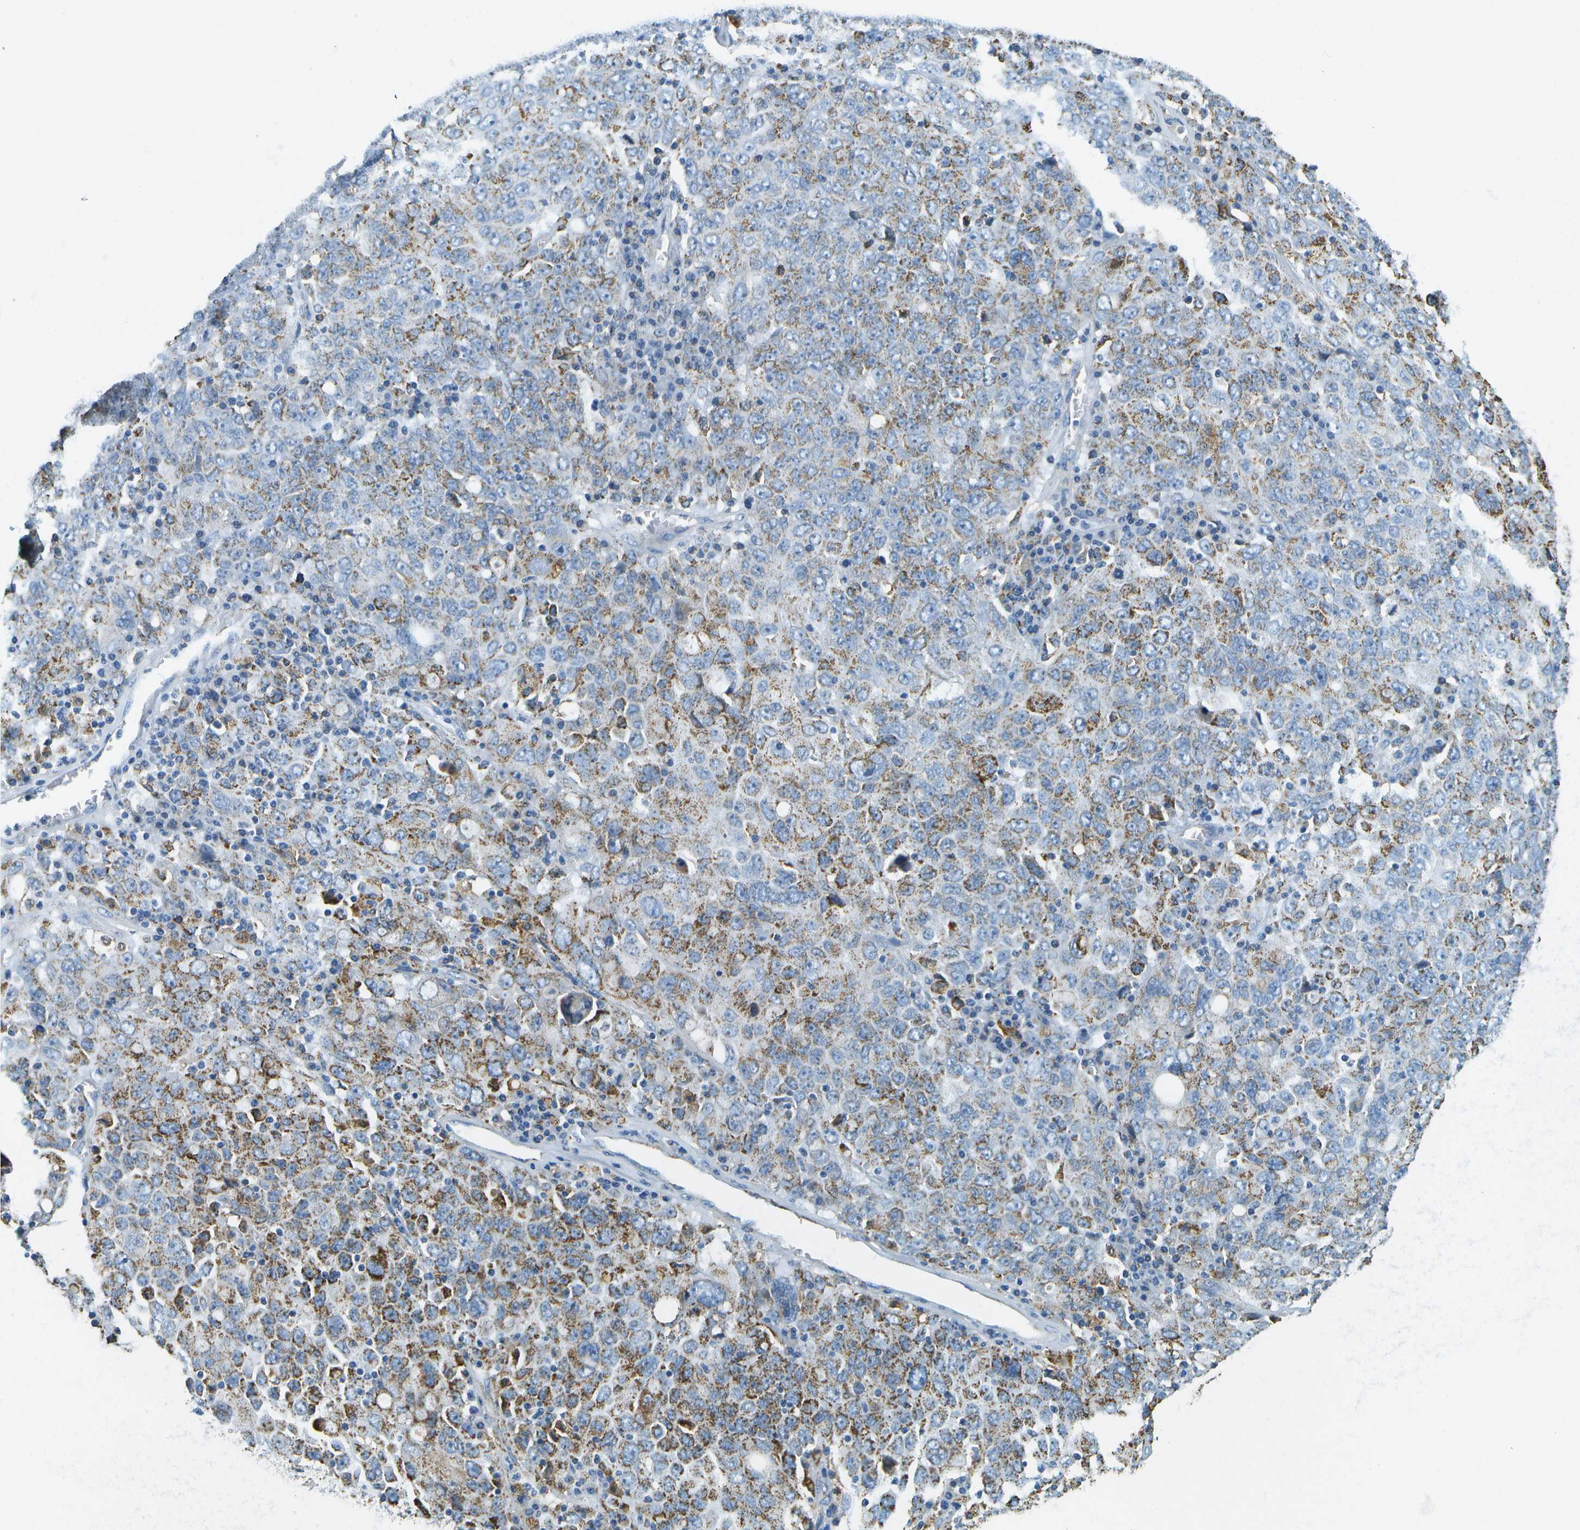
{"staining": {"intensity": "moderate", "quantity": "25%-75%", "location": "cytoplasmic/membranous"}, "tissue": "ovarian cancer", "cell_type": "Tumor cells", "image_type": "cancer", "snomed": [{"axis": "morphology", "description": "Carcinoma, endometroid"}, {"axis": "topography", "description": "Ovary"}], "caption": "The immunohistochemical stain highlights moderate cytoplasmic/membranous staining in tumor cells of ovarian endometroid carcinoma tissue.", "gene": "HLCS", "patient": {"sex": "female", "age": 62}}